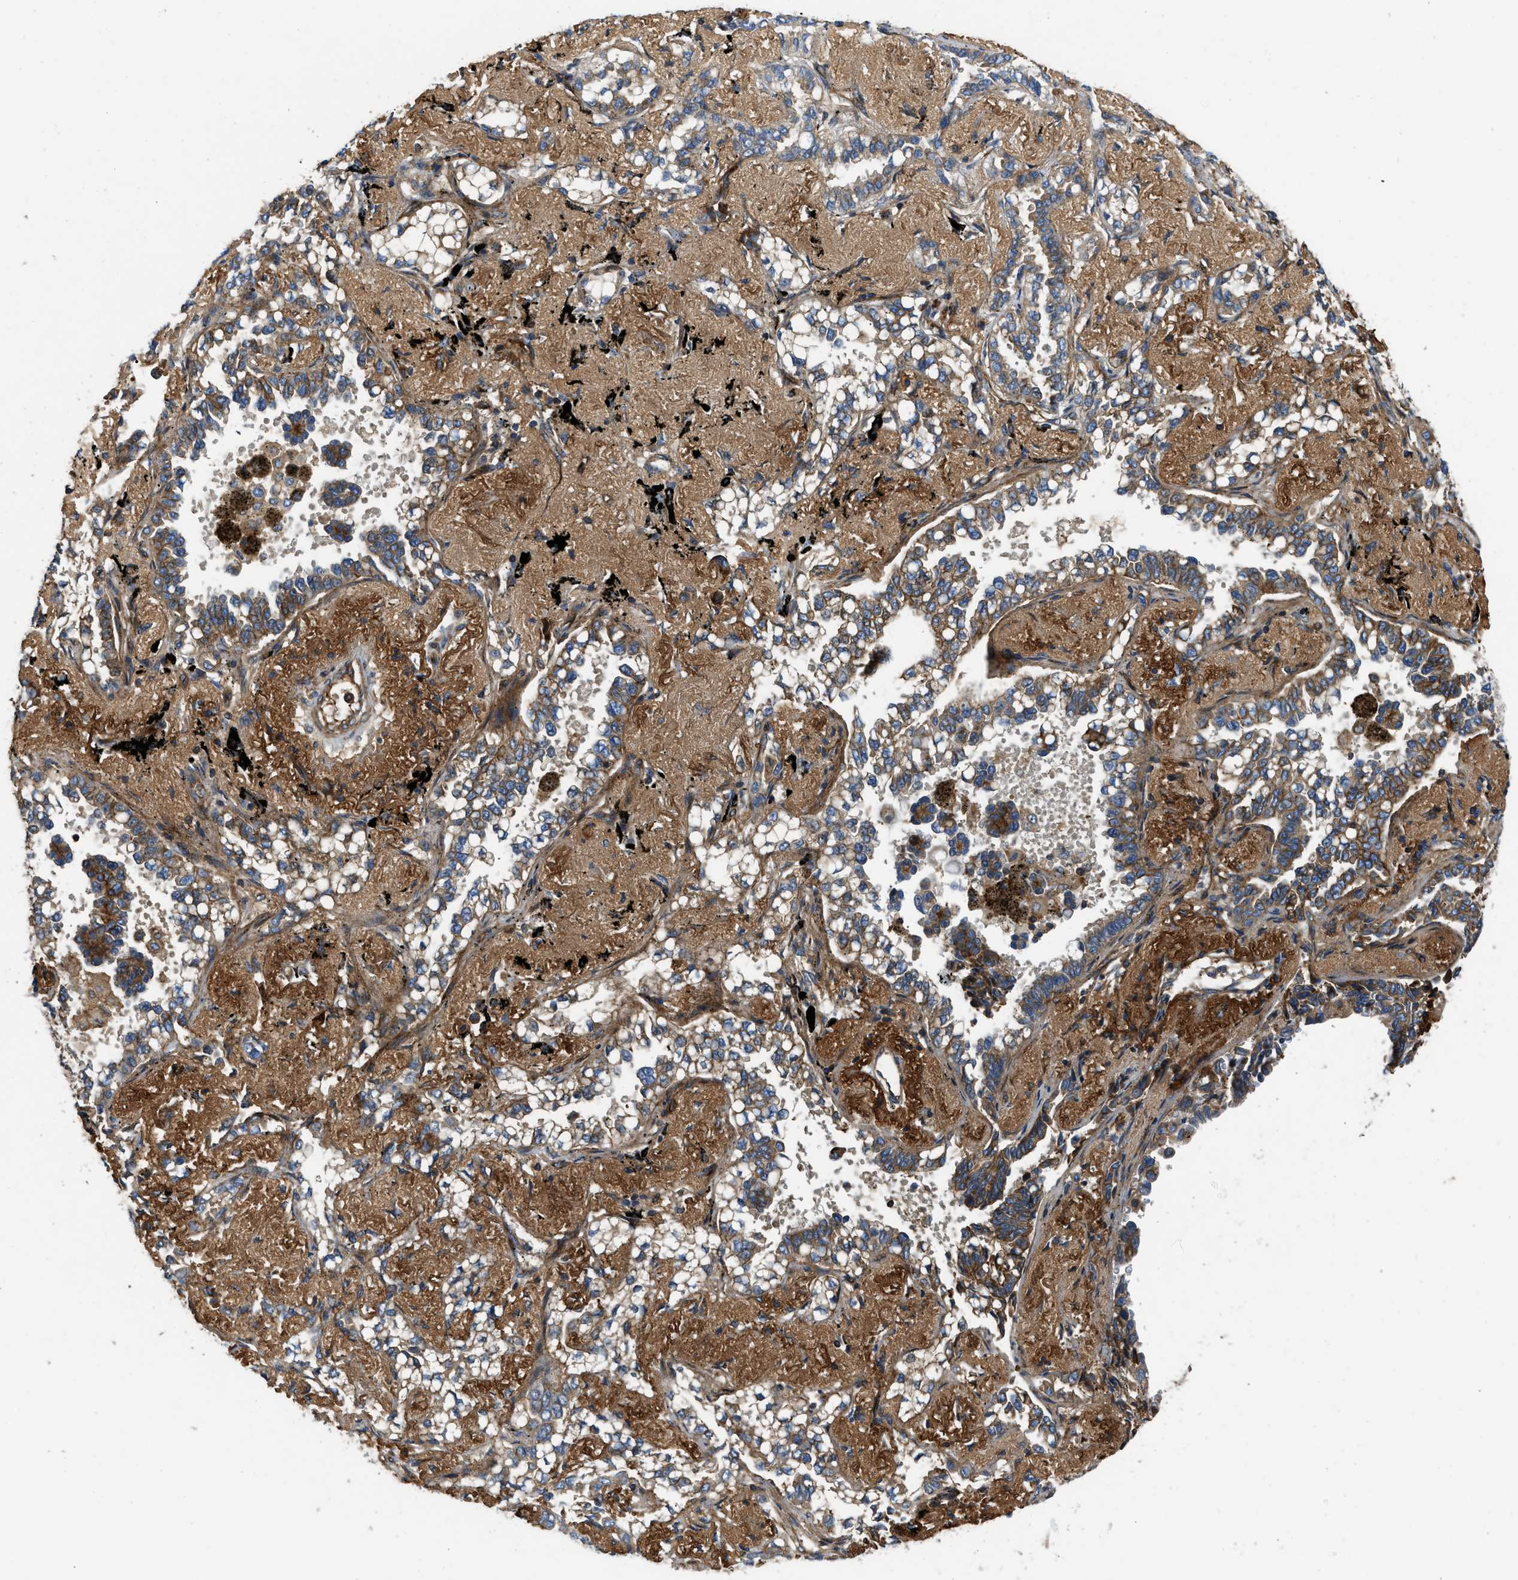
{"staining": {"intensity": "moderate", "quantity": ">75%", "location": "cytoplasmic/membranous"}, "tissue": "lung cancer", "cell_type": "Tumor cells", "image_type": "cancer", "snomed": [{"axis": "morphology", "description": "Adenocarcinoma, NOS"}, {"axis": "topography", "description": "Lung"}], "caption": "Moderate cytoplasmic/membranous staining is identified in approximately >75% of tumor cells in lung adenocarcinoma.", "gene": "NYNRIN", "patient": {"sex": "male", "age": 59}}